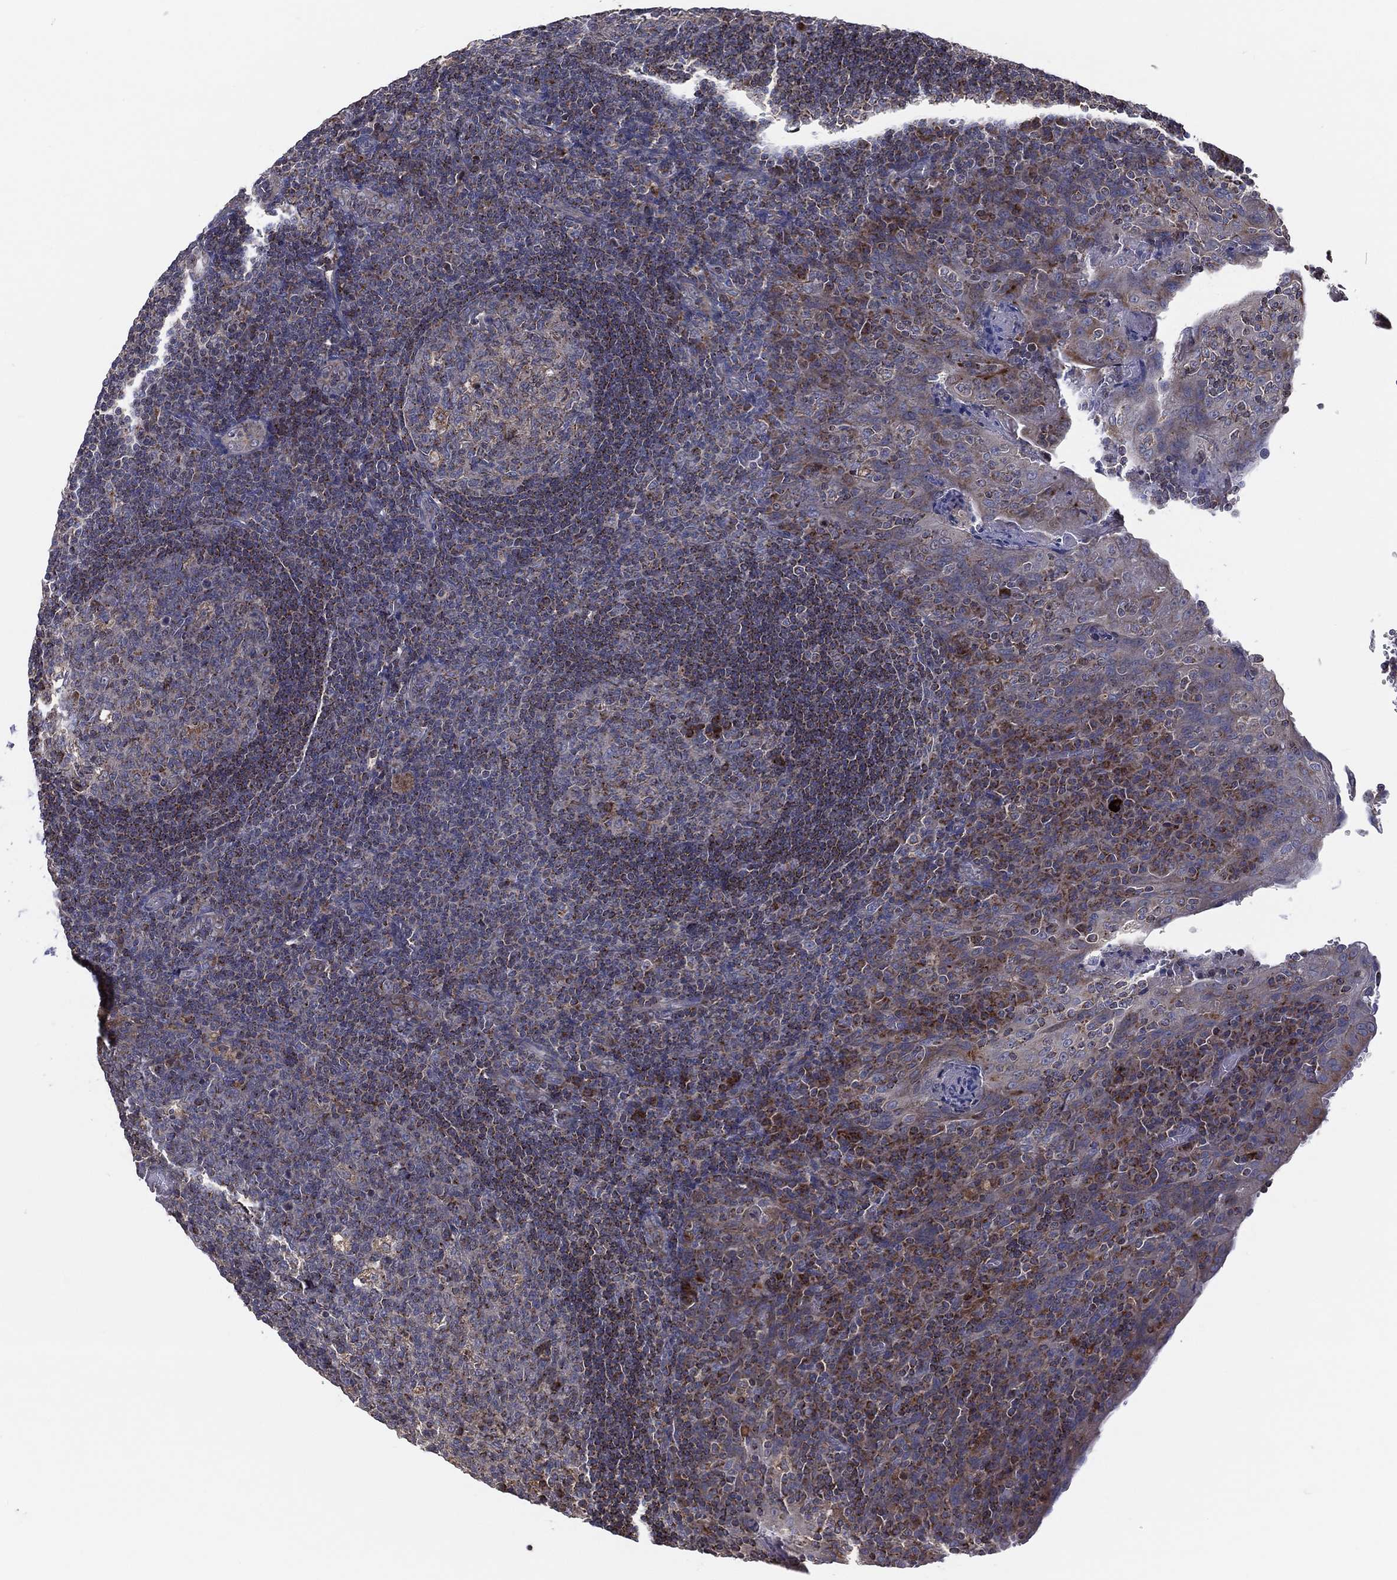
{"staining": {"intensity": "moderate", "quantity": "<25%", "location": "cytoplasmic/membranous"}, "tissue": "tonsil", "cell_type": "Germinal center cells", "image_type": "normal", "snomed": [{"axis": "morphology", "description": "Normal tissue, NOS"}, {"axis": "topography", "description": "Tonsil"}], "caption": "Protein analysis of unremarkable tonsil reveals moderate cytoplasmic/membranous expression in approximately <25% of germinal center cells.", "gene": "STARD3", "patient": {"sex": "male", "age": 17}}